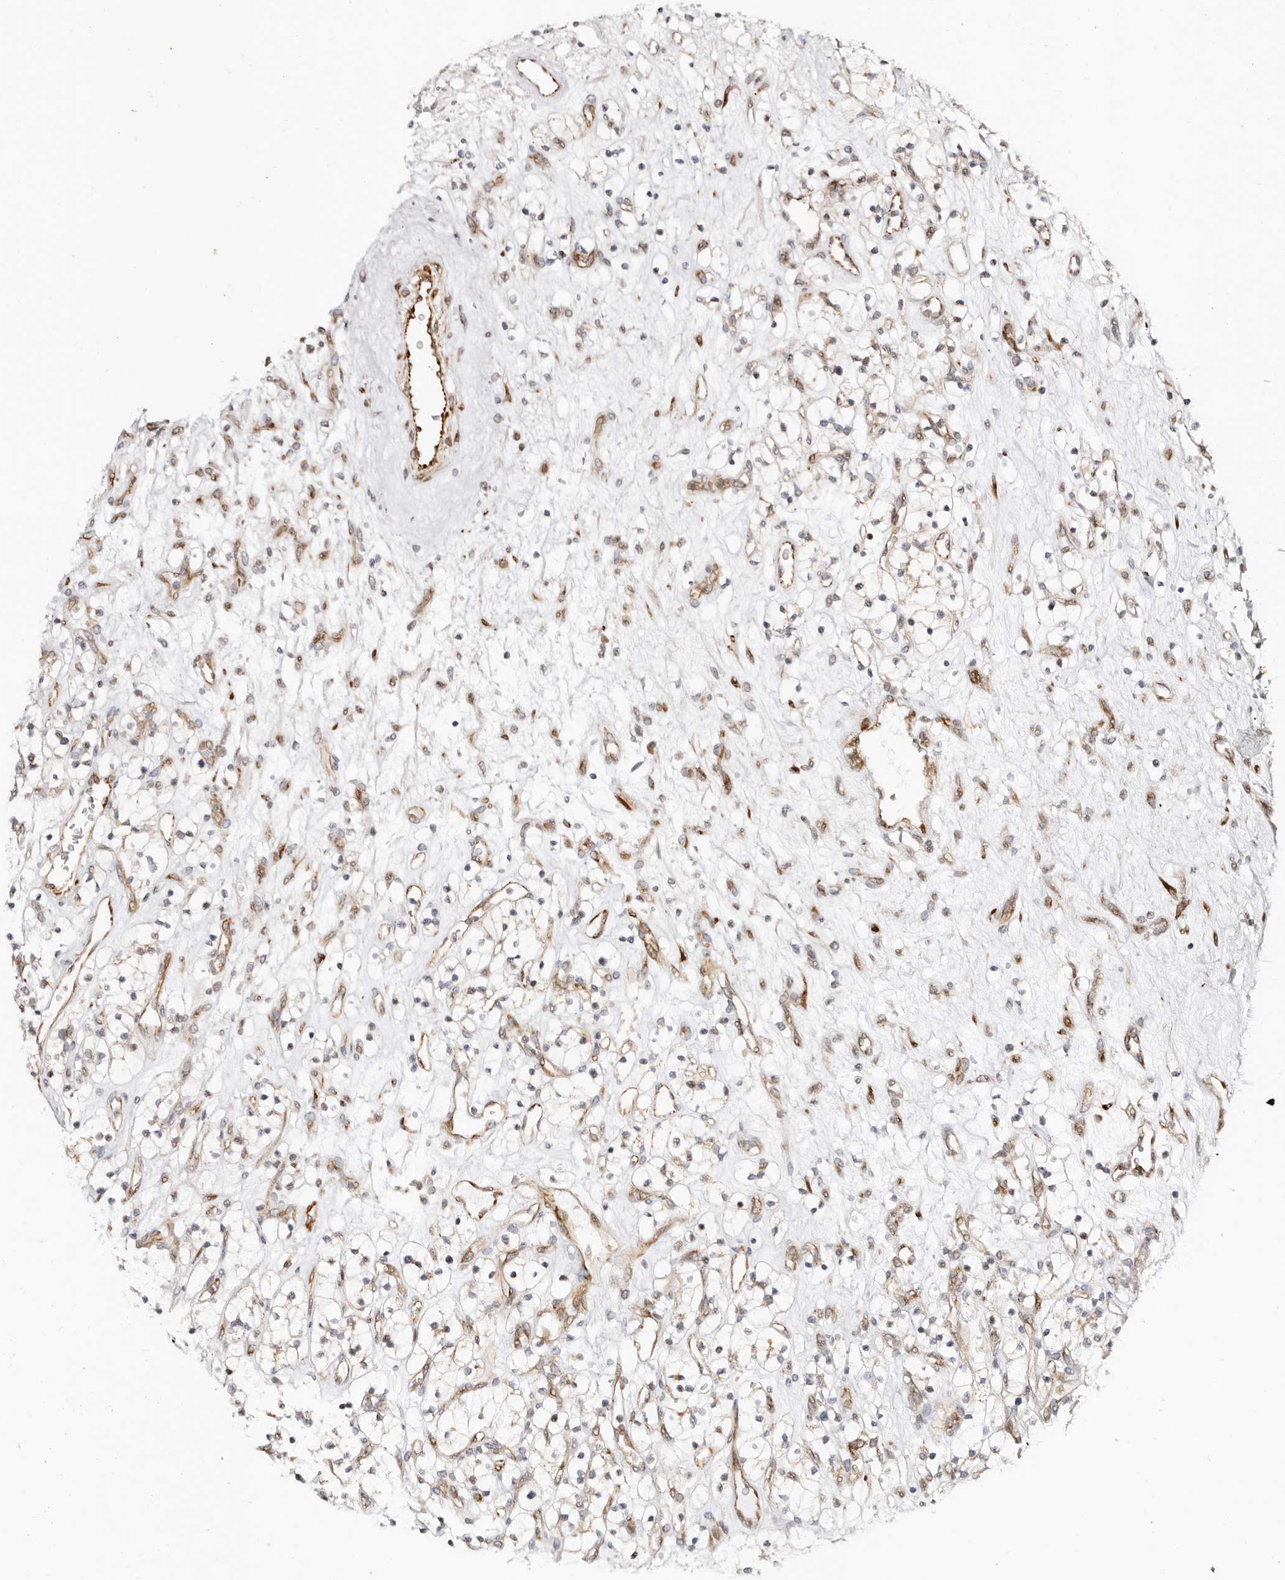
{"staining": {"intensity": "negative", "quantity": "none", "location": "none"}, "tissue": "renal cancer", "cell_type": "Tumor cells", "image_type": "cancer", "snomed": [{"axis": "morphology", "description": "Adenocarcinoma, NOS"}, {"axis": "topography", "description": "Kidney"}], "caption": "Human renal cancer (adenocarcinoma) stained for a protein using IHC reveals no staining in tumor cells.", "gene": "BCL2L15", "patient": {"sex": "female", "age": 57}}